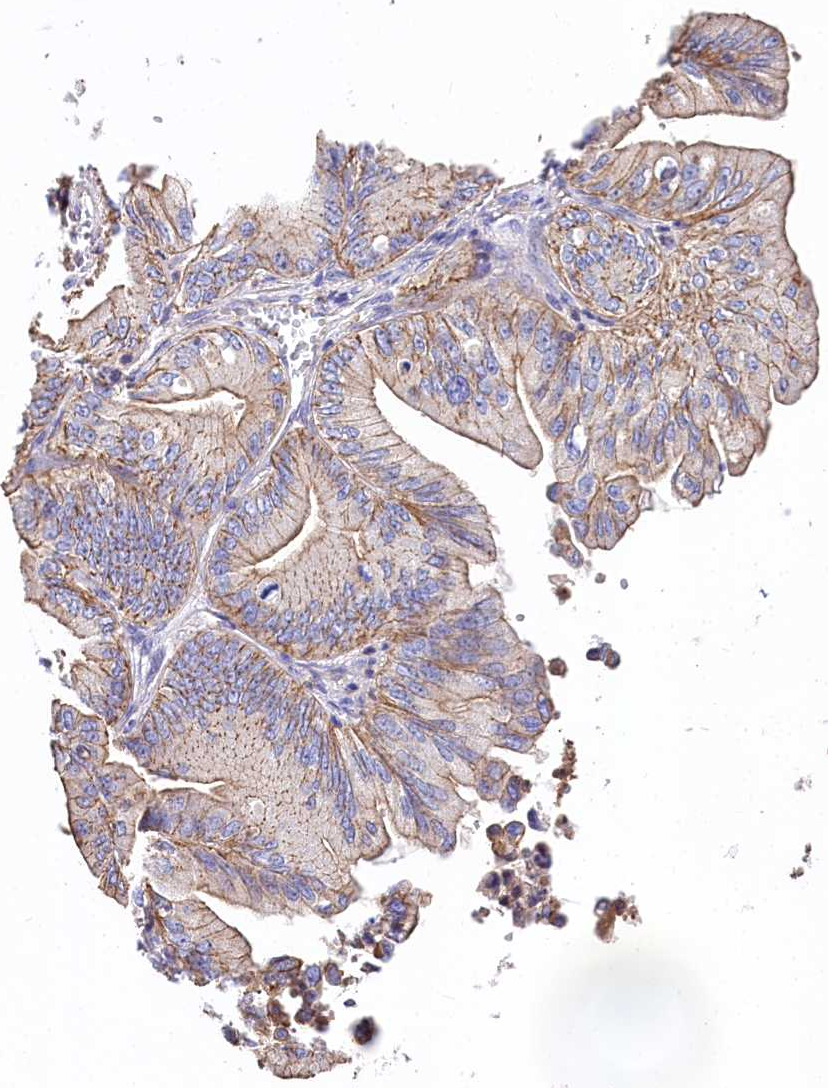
{"staining": {"intensity": "moderate", "quantity": "25%-75%", "location": "cytoplasmic/membranous"}, "tissue": "ovarian cancer", "cell_type": "Tumor cells", "image_type": "cancer", "snomed": [{"axis": "morphology", "description": "Cystadenocarcinoma, mucinous, NOS"}, {"axis": "topography", "description": "Ovary"}], "caption": "The image reveals immunohistochemical staining of ovarian cancer. There is moderate cytoplasmic/membranous positivity is present in approximately 25%-75% of tumor cells. Using DAB (3,3'-diaminobenzidine) (brown) and hematoxylin (blue) stains, captured at high magnification using brightfield microscopy.", "gene": "FCHSD2", "patient": {"sex": "female", "age": 71}}